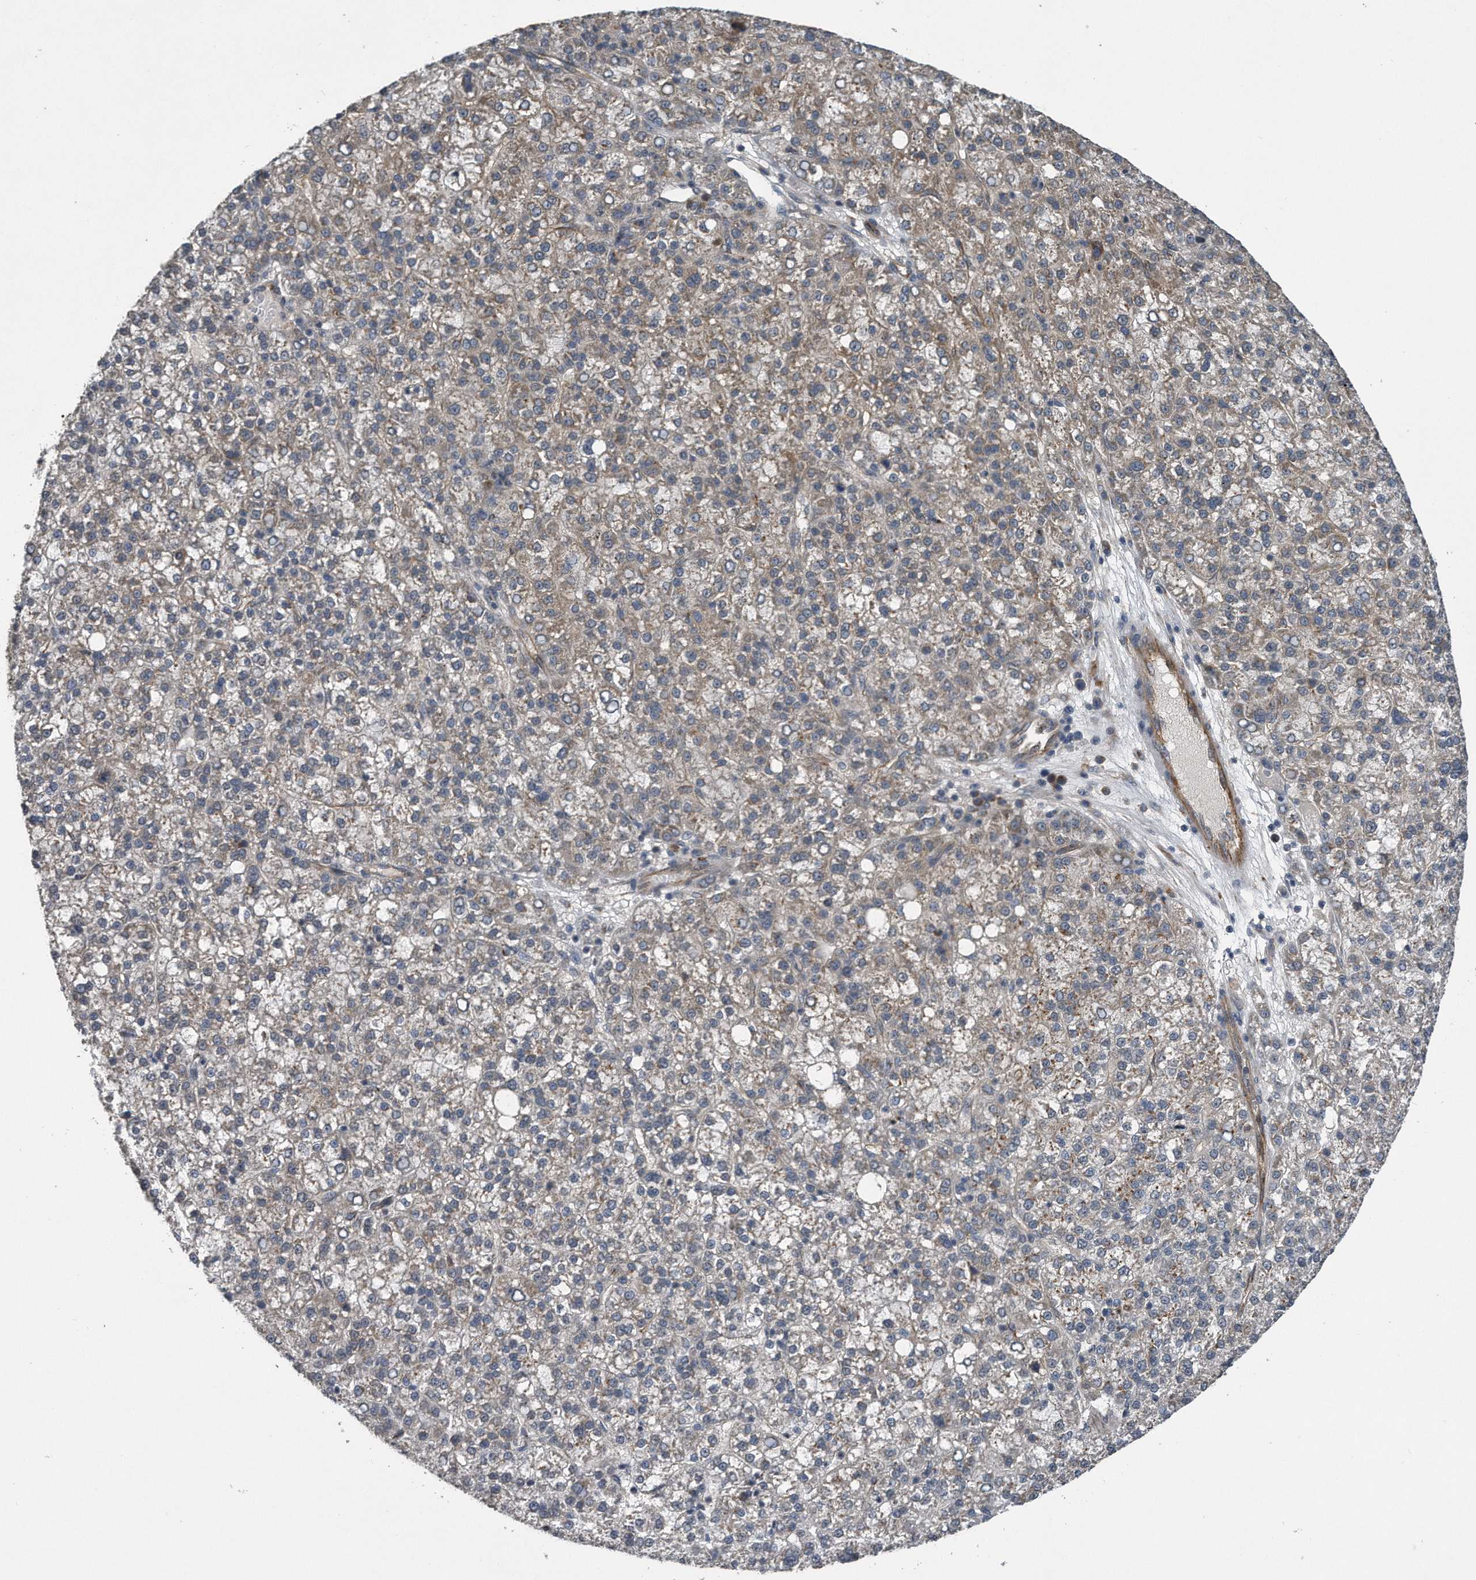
{"staining": {"intensity": "weak", "quantity": "25%-75%", "location": "cytoplasmic/membranous"}, "tissue": "liver cancer", "cell_type": "Tumor cells", "image_type": "cancer", "snomed": [{"axis": "morphology", "description": "Carcinoma, Hepatocellular, NOS"}, {"axis": "topography", "description": "Liver"}], "caption": "High-magnification brightfield microscopy of hepatocellular carcinoma (liver) stained with DAB (3,3'-diaminobenzidine) (brown) and counterstained with hematoxylin (blue). tumor cells exhibit weak cytoplasmic/membranous expression is identified in approximately25%-75% of cells.", "gene": "LYRM4", "patient": {"sex": "female", "age": 58}}